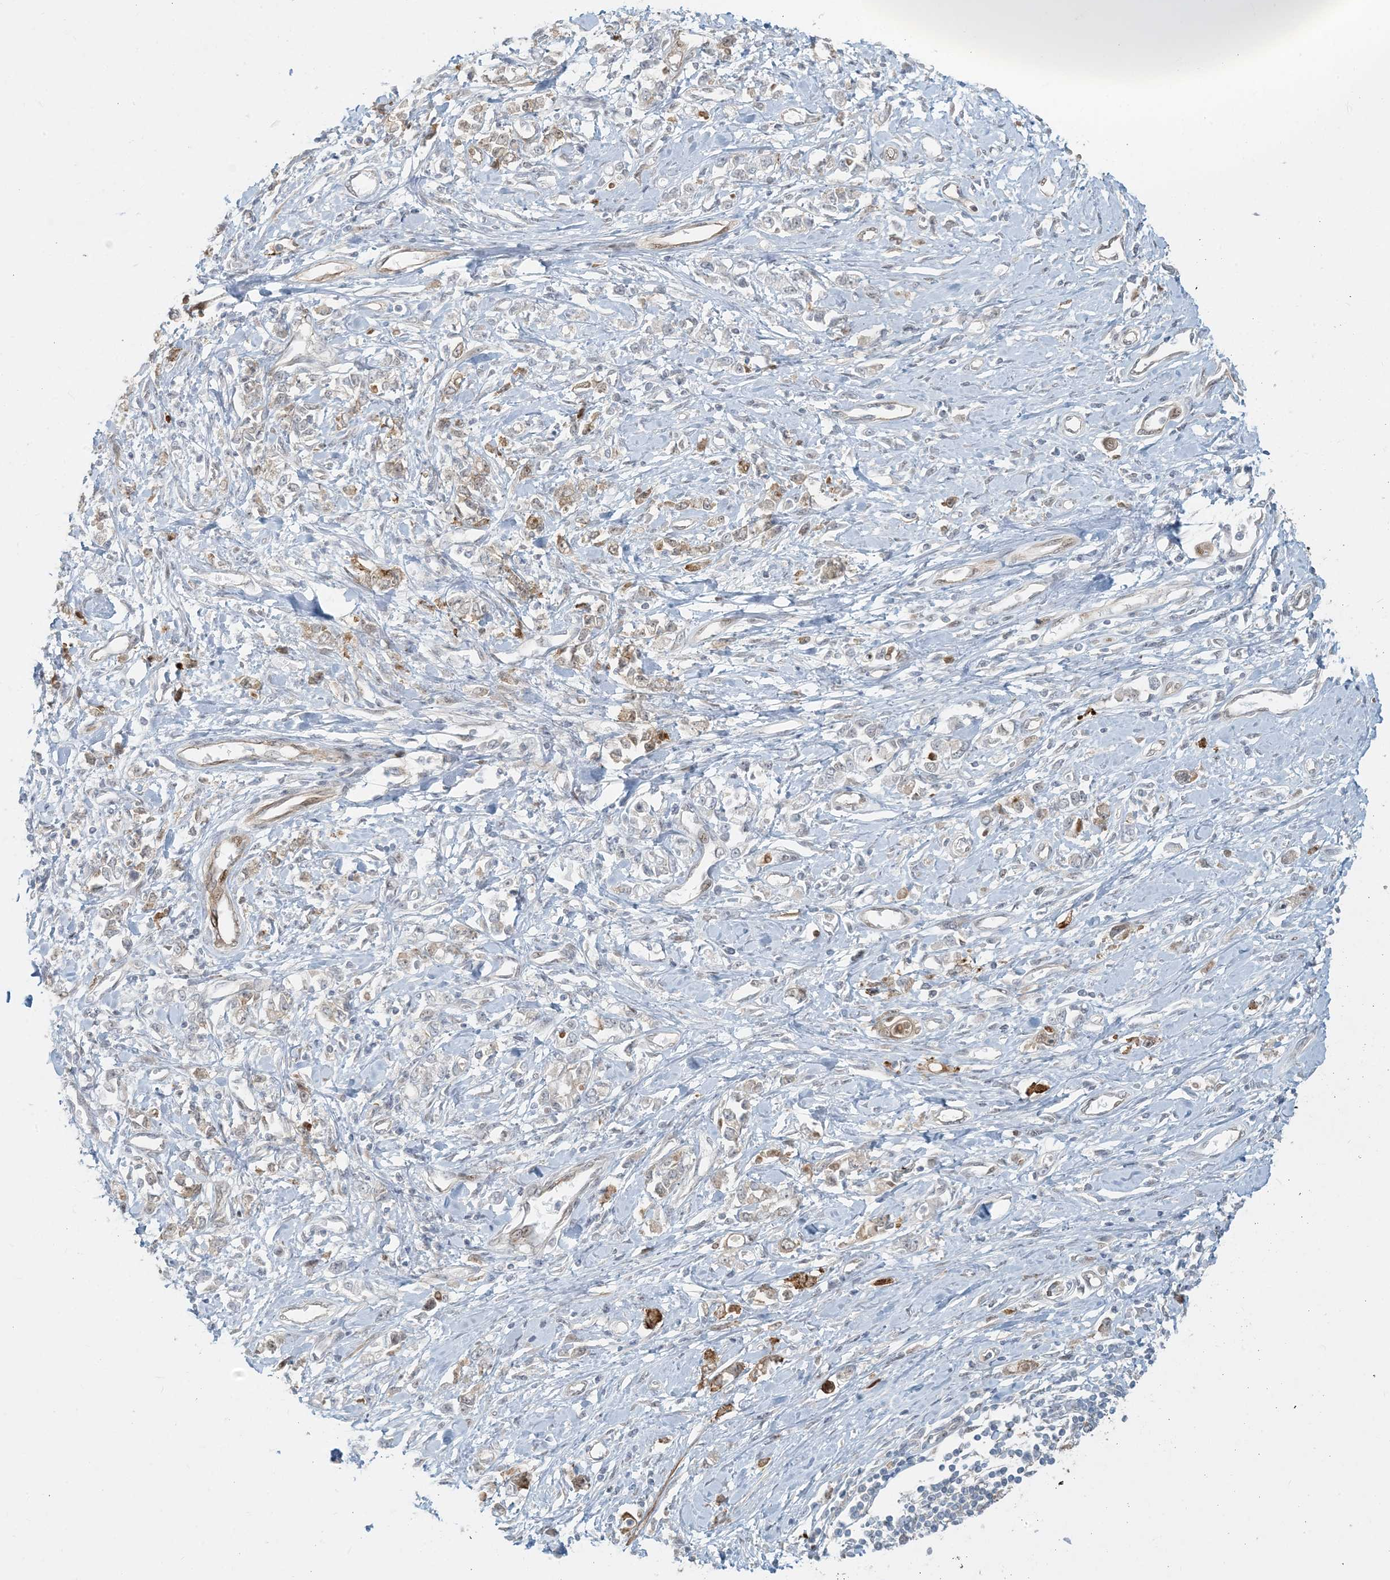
{"staining": {"intensity": "negative", "quantity": "none", "location": "none"}, "tissue": "stomach cancer", "cell_type": "Tumor cells", "image_type": "cancer", "snomed": [{"axis": "morphology", "description": "Adenocarcinoma, NOS"}, {"axis": "topography", "description": "Stomach"}], "caption": "IHC photomicrograph of human stomach adenocarcinoma stained for a protein (brown), which demonstrates no positivity in tumor cells.", "gene": "BCORL1", "patient": {"sex": "female", "age": 76}}